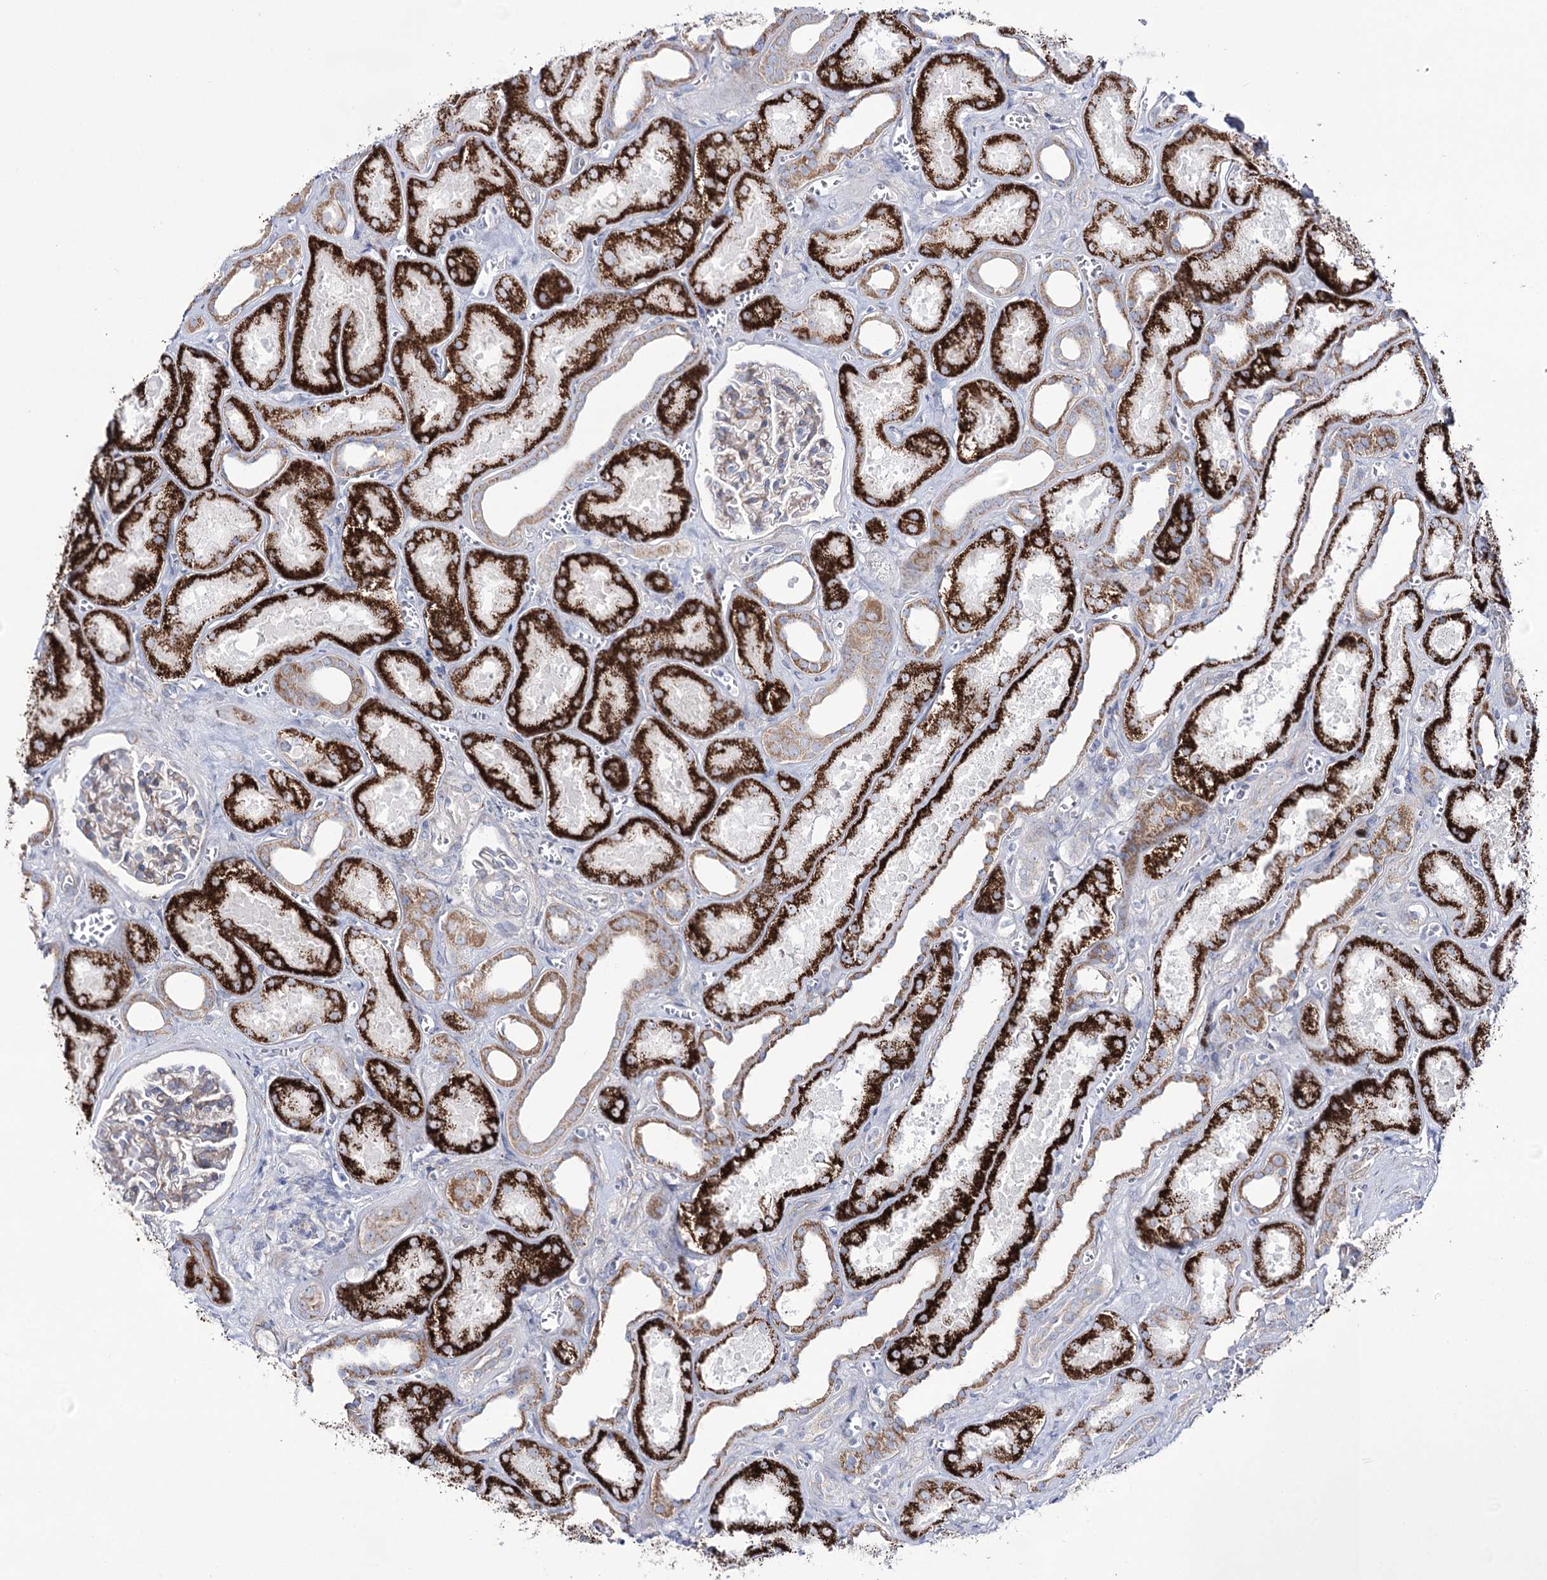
{"staining": {"intensity": "weak", "quantity": "25%-75%", "location": "cytoplasmic/membranous"}, "tissue": "kidney", "cell_type": "Cells in glomeruli", "image_type": "normal", "snomed": [{"axis": "morphology", "description": "Normal tissue, NOS"}, {"axis": "morphology", "description": "Adenocarcinoma, NOS"}, {"axis": "topography", "description": "Kidney"}], "caption": "The immunohistochemical stain highlights weak cytoplasmic/membranous staining in cells in glomeruli of normal kidney.", "gene": "METTL5", "patient": {"sex": "female", "age": 68}}